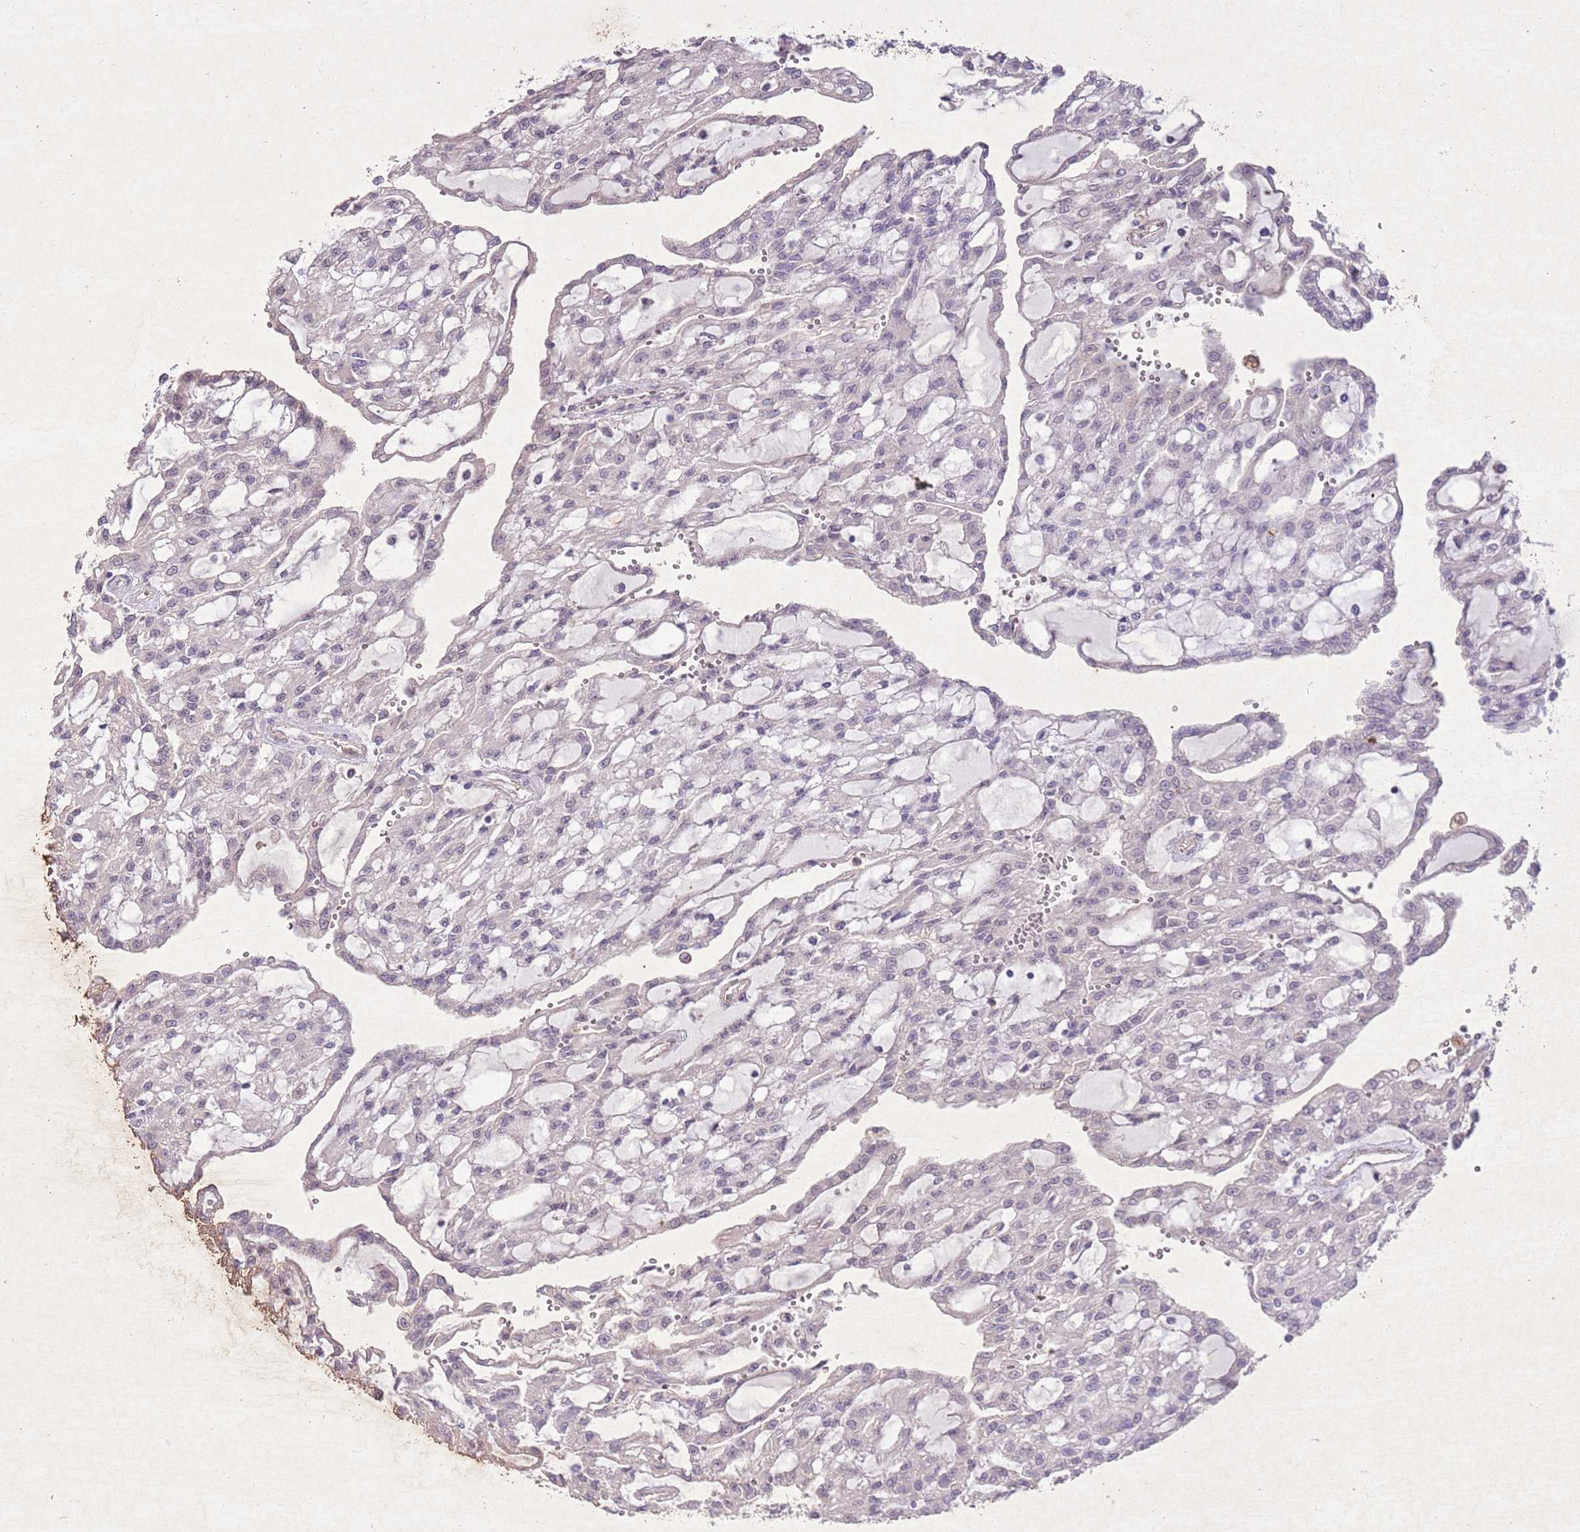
{"staining": {"intensity": "negative", "quantity": "none", "location": "none"}, "tissue": "renal cancer", "cell_type": "Tumor cells", "image_type": "cancer", "snomed": [{"axis": "morphology", "description": "Adenocarcinoma, NOS"}, {"axis": "topography", "description": "Kidney"}], "caption": "High magnification brightfield microscopy of renal cancer stained with DAB (3,3'-diaminobenzidine) (brown) and counterstained with hematoxylin (blue): tumor cells show no significant staining.", "gene": "CCNI", "patient": {"sex": "male", "age": 63}}